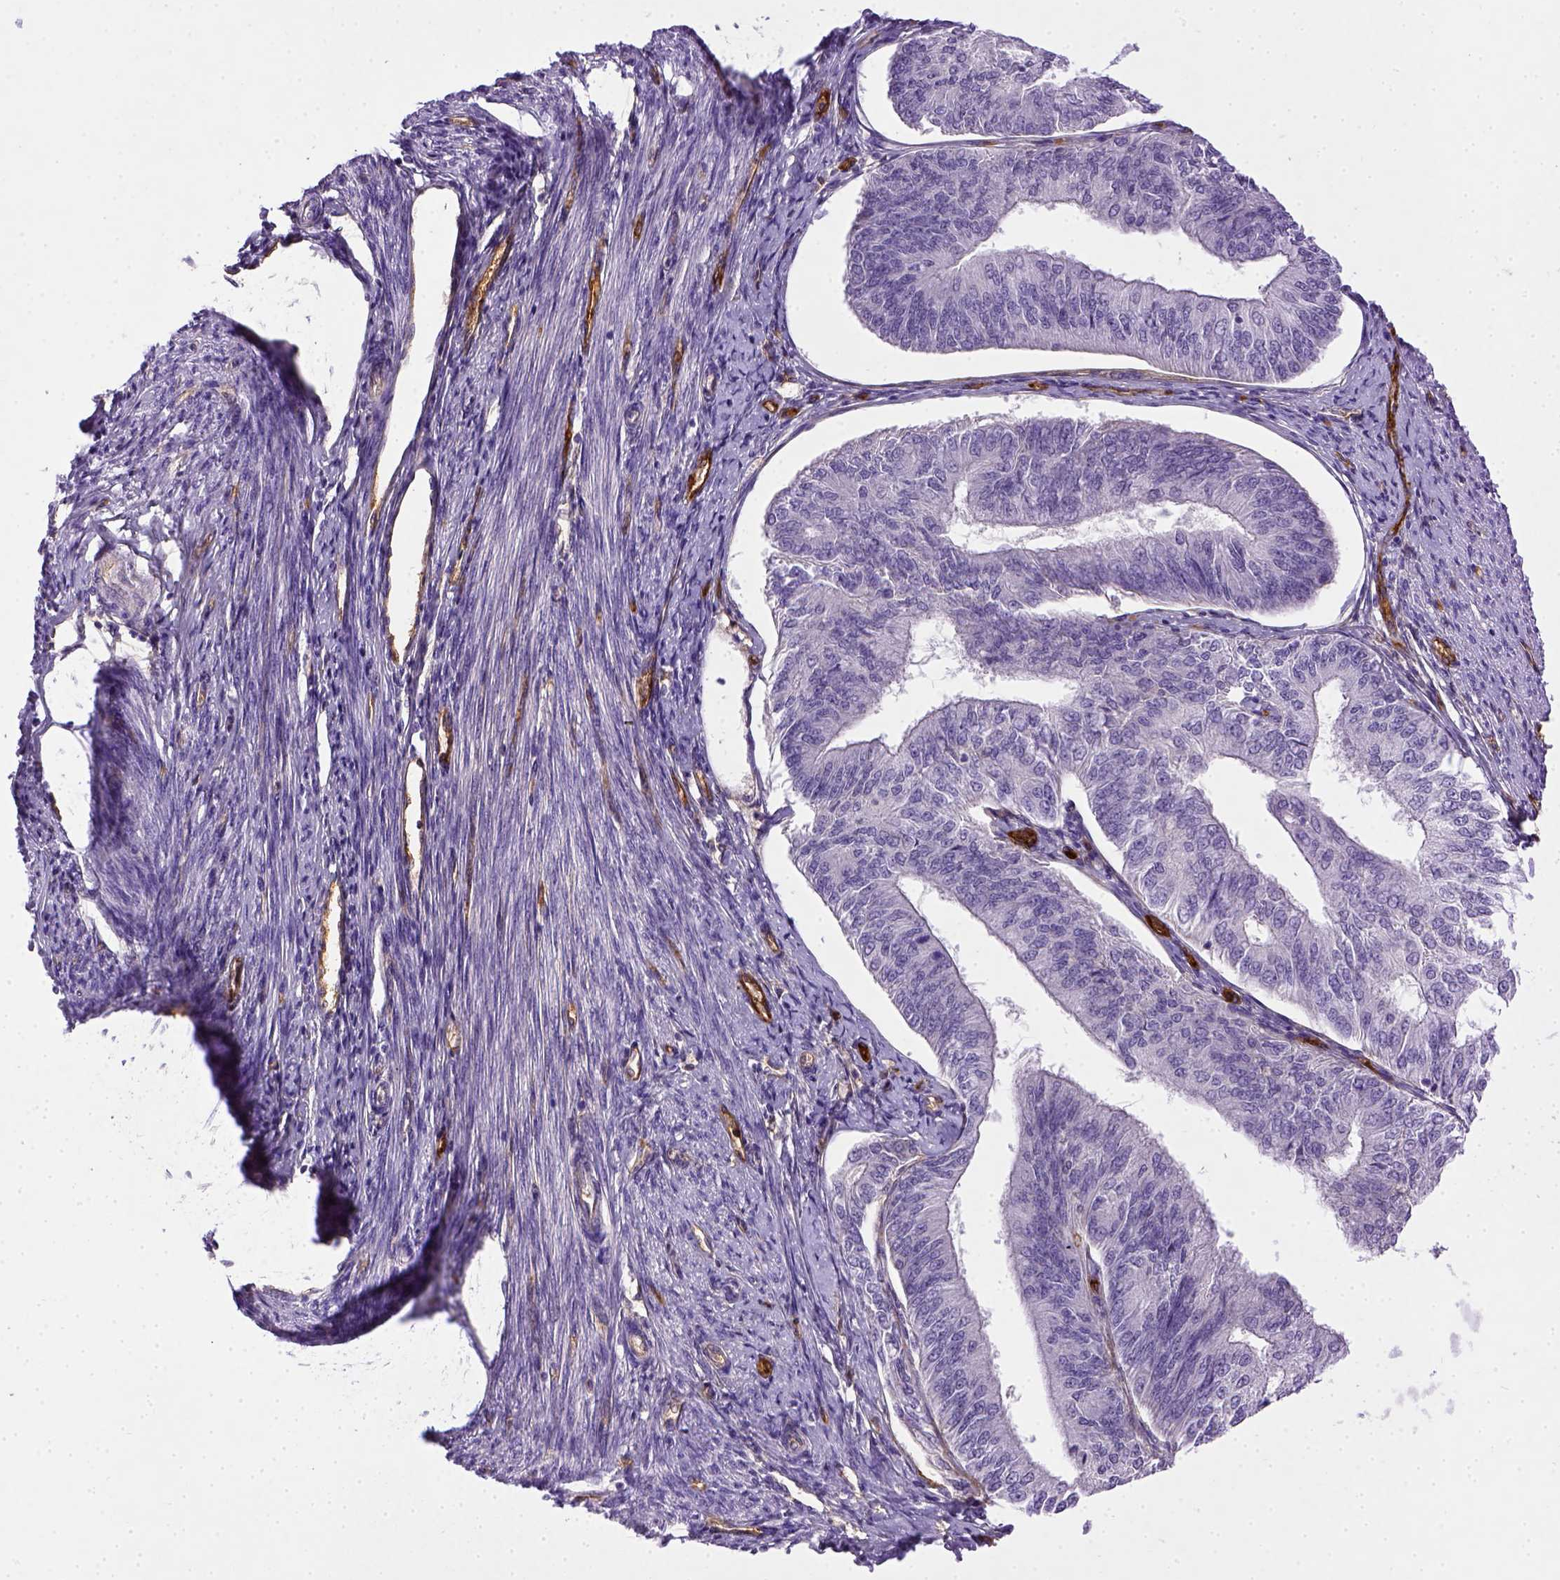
{"staining": {"intensity": "negative", "quantity": "none", "location": "none"}, "tissue": "endometrial cancer", "cell_type": "Tumor cells", "image_type": "cancer", "snomed": [{"axis": "morphology", "description": "Adenocarcinoma, NOS"}, {"axis": "topography", "description": "Endometrium"}], "caption": "Immunohistochemistry photomicrograph of endometrial adenocarcinoma stained for a protein (brown), which shows no staining in tumor cells. Nuclei are stained in blue.", "gene": "ENG", "patient": {"sex": "female", "age": 58}}